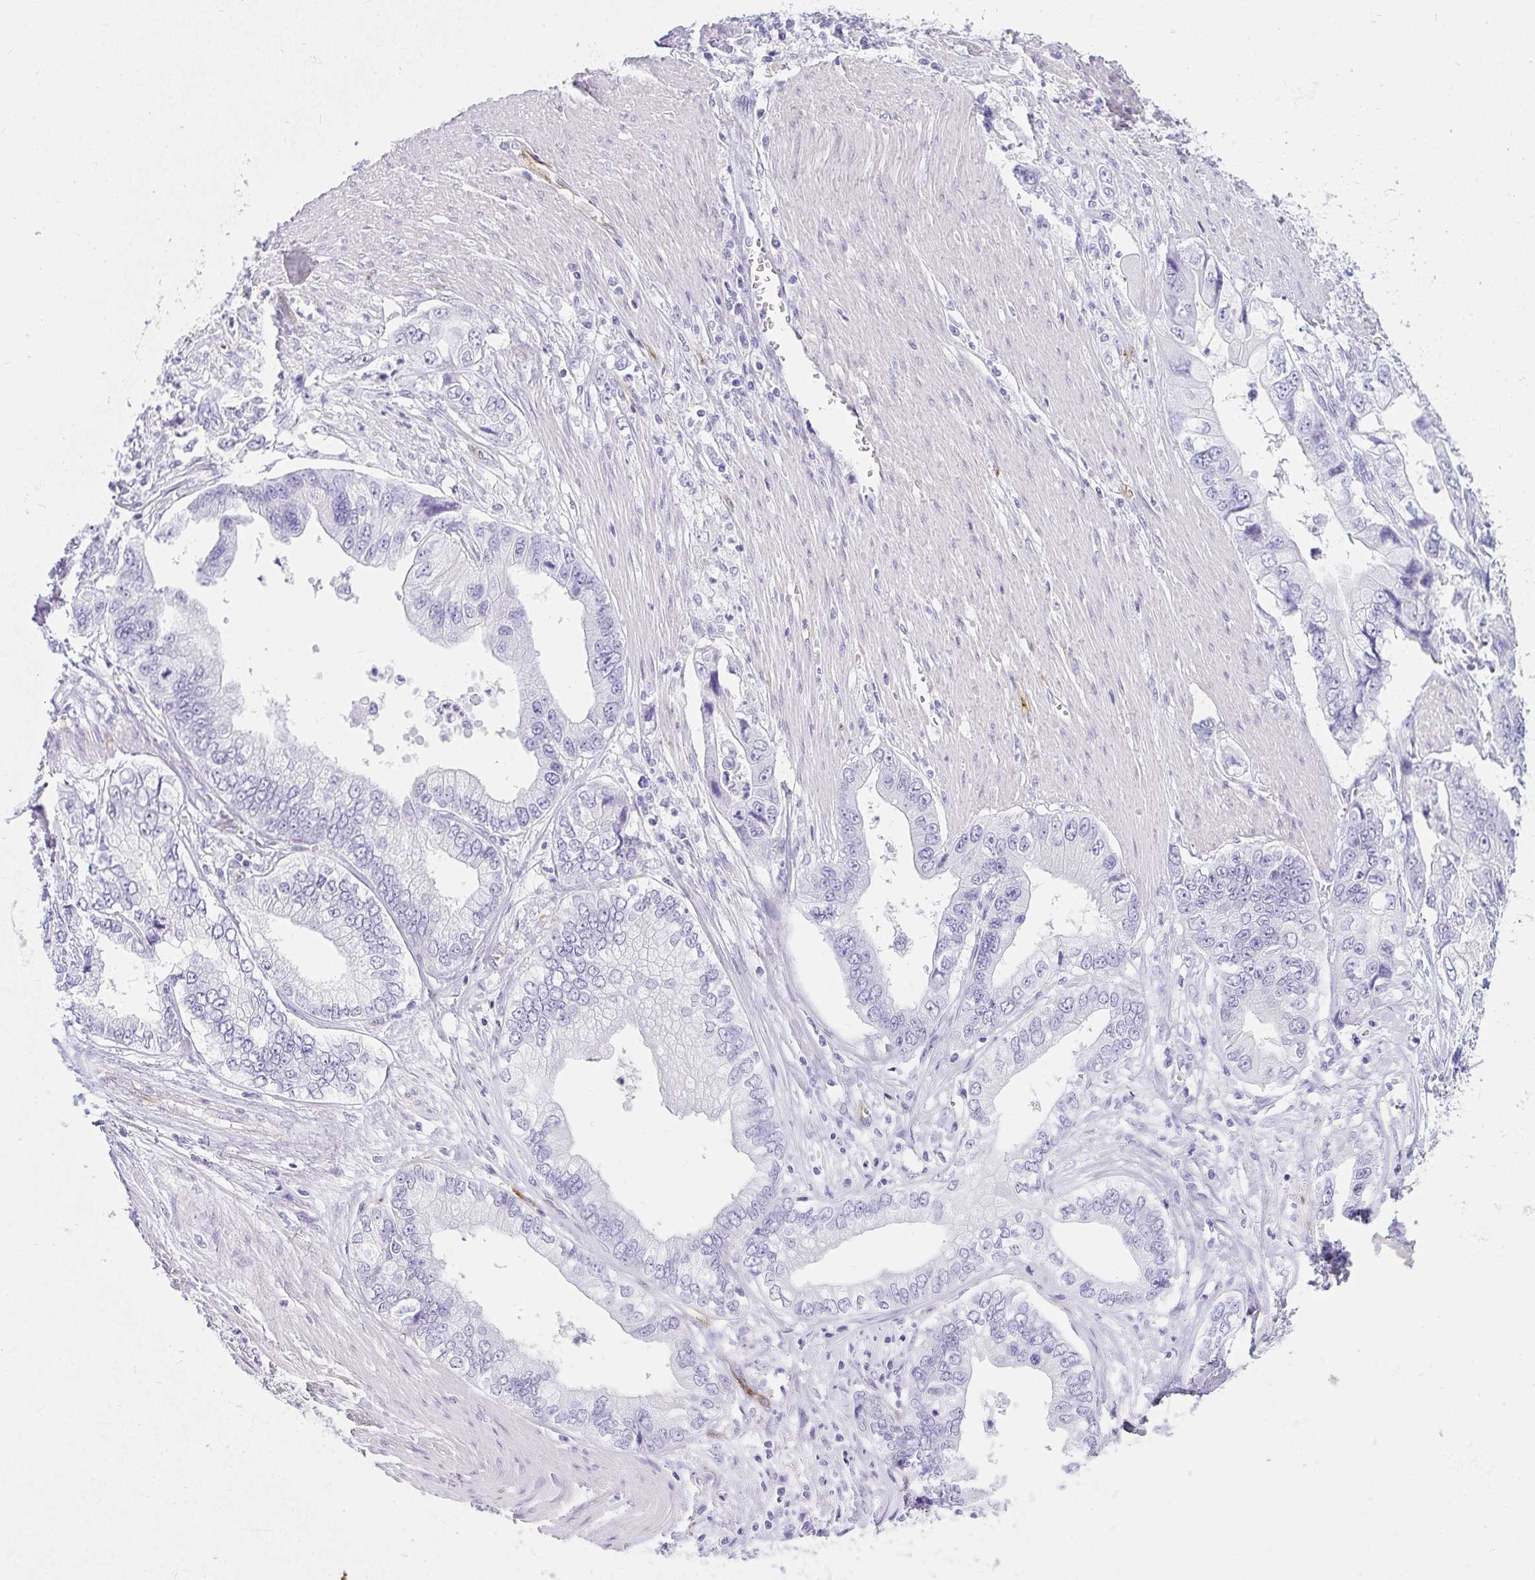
{"staining": {"intensity": "negative", "quantity": "none", "location": "none"}, "tissue": "stomach cancer", "cell_type": "Tumor cells", "image_type": "cancer", "snomed": [{"axis": "morphology", "description": "Adenocarcinoma, NOS"}, {"axis": "topography", "description": "Pancreas"}, {"axis": "topography", "description": "Stomach, upper"}], "caption": "This is an IHC photomicrograph of stomach adenocarcinoma. There is no positivity in tumor cells.", "gene": "PRND", "patient": {"sex": "male", "age": 77}}